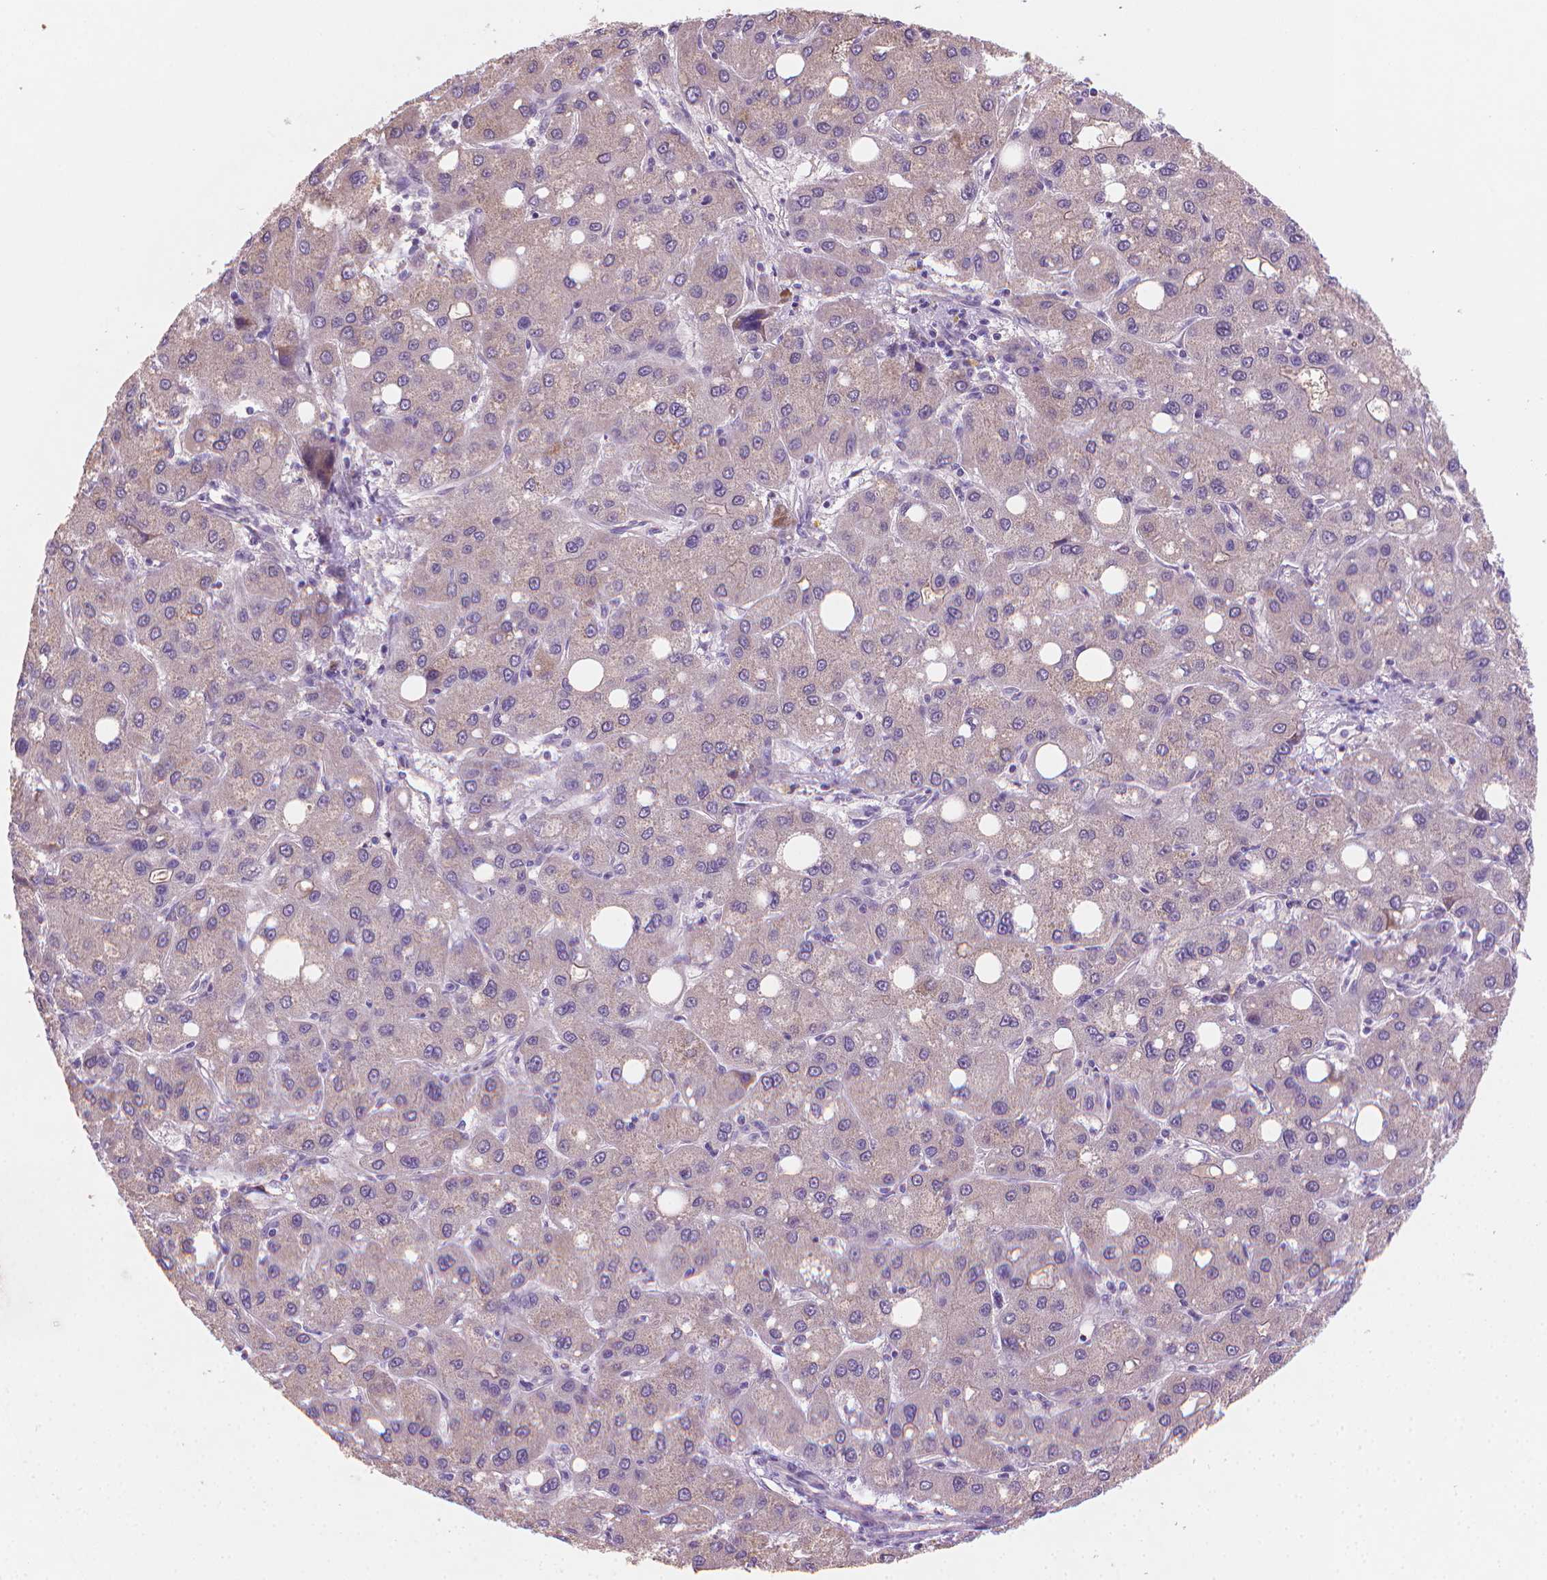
{"staining": {"intensity": "negative", "quantity": "none", "location": "none"}, "tissue": "liver cancer", "cell_type": "Tumor cells", "image_type": "cancer", "snomed": [{"axis": "morphology", "description": "Carcinoma, Hepatocellular, NOS"}, {"axis": "topography", "description": "Liver"}], "caption": "IHC image of human liver cancer stained for a protein (brown), which exhibits no positivity in tumor cells.", "gene": "CLXN", "patient": {"sex": "male", "age": 73}}